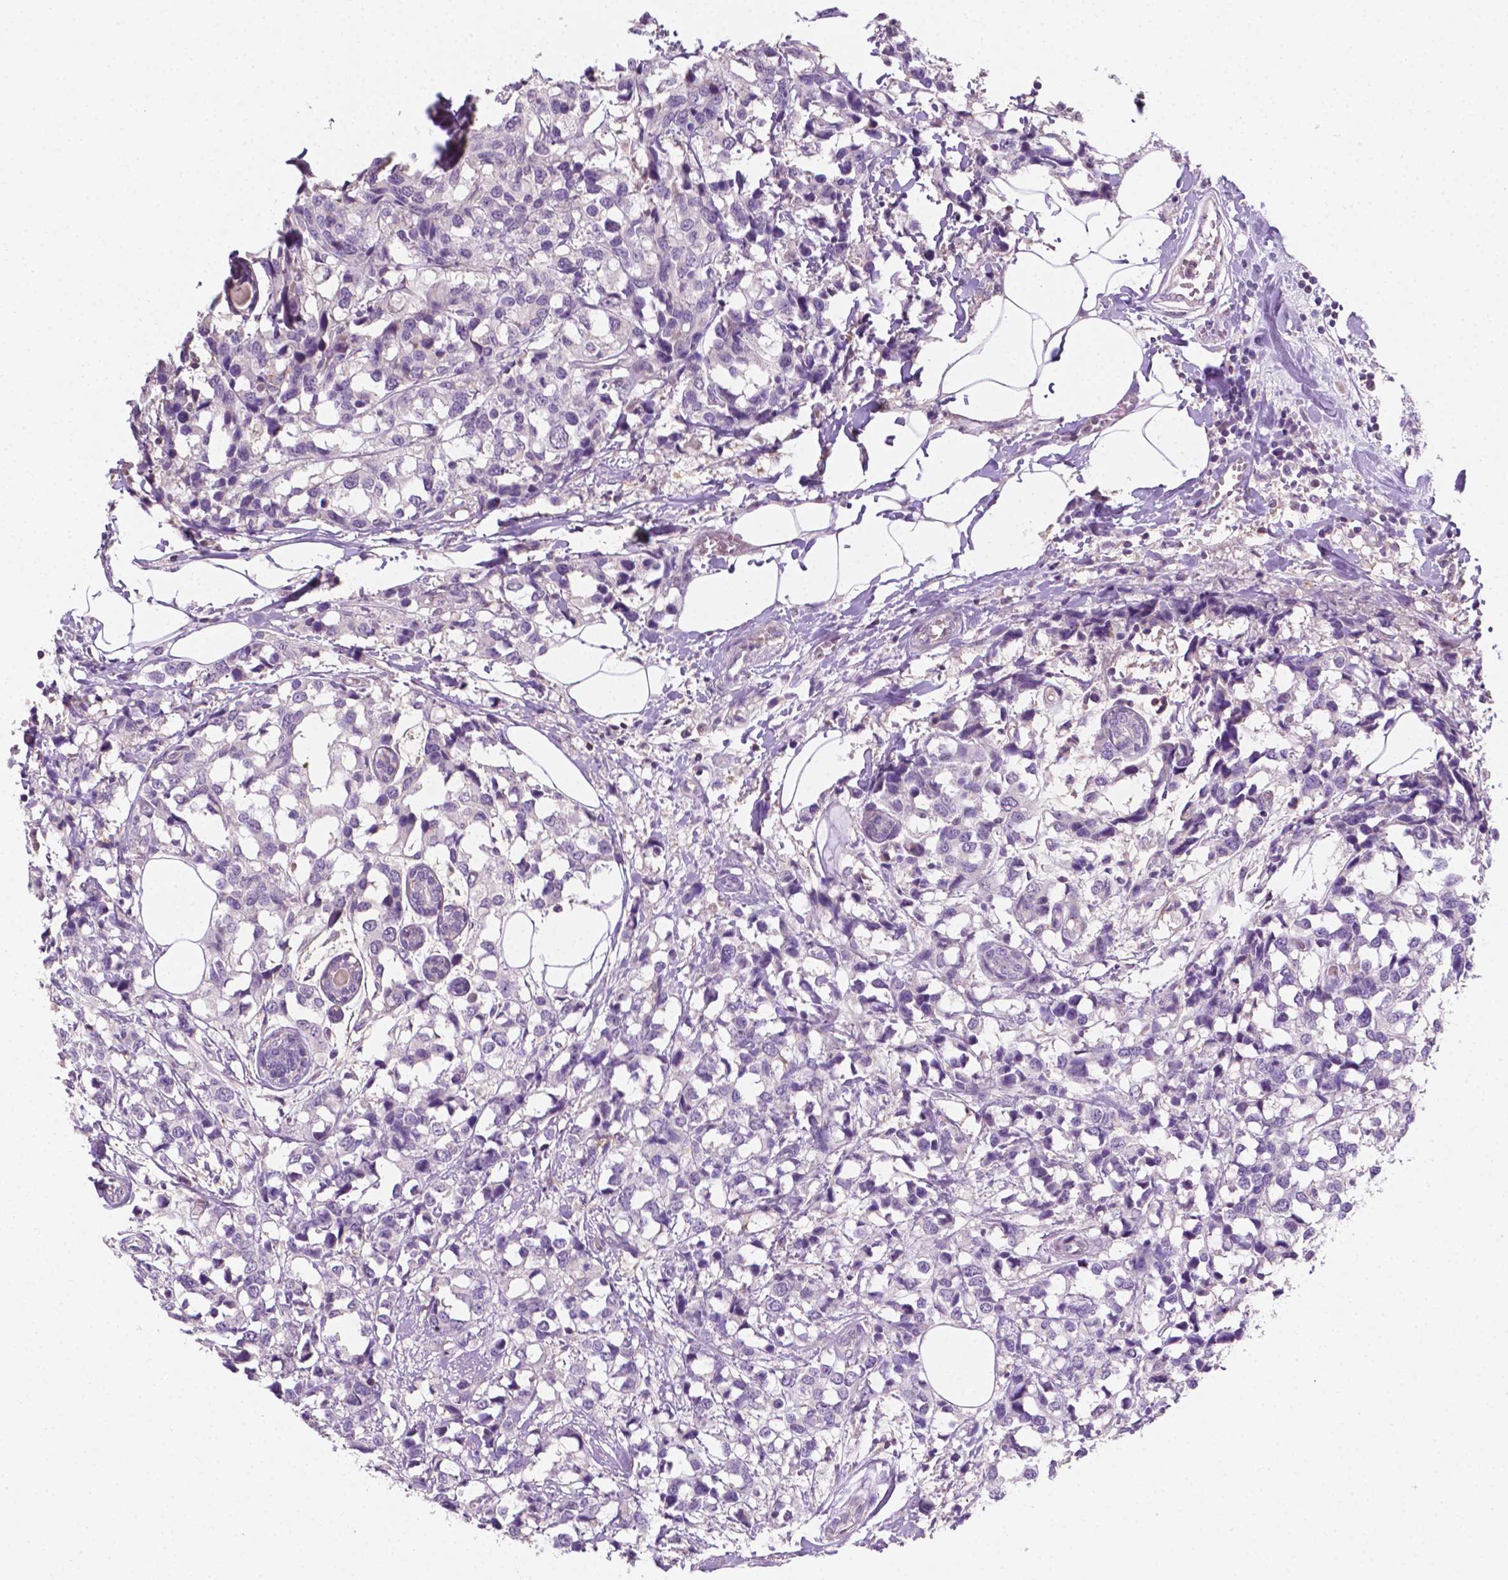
{"staining": {"intensity": "negative", "quantity": "none", "location": "none"}, "tissue": "breast cancer", "cell_type": "Tumor cells", "image_type": "cancer", "snomed": [{"axis": "morphology", "description": "Lobular carcinoma"}, {"axis": "topography", "description": "Breast"}], "caption": "IHC photomicrograph of breast cancer (lobular carcinoma) stained for a protein (brown), which displays no staining in tumor cells.", "gene": "EGFR", "patient": {"sex": "female", "age": 59}}